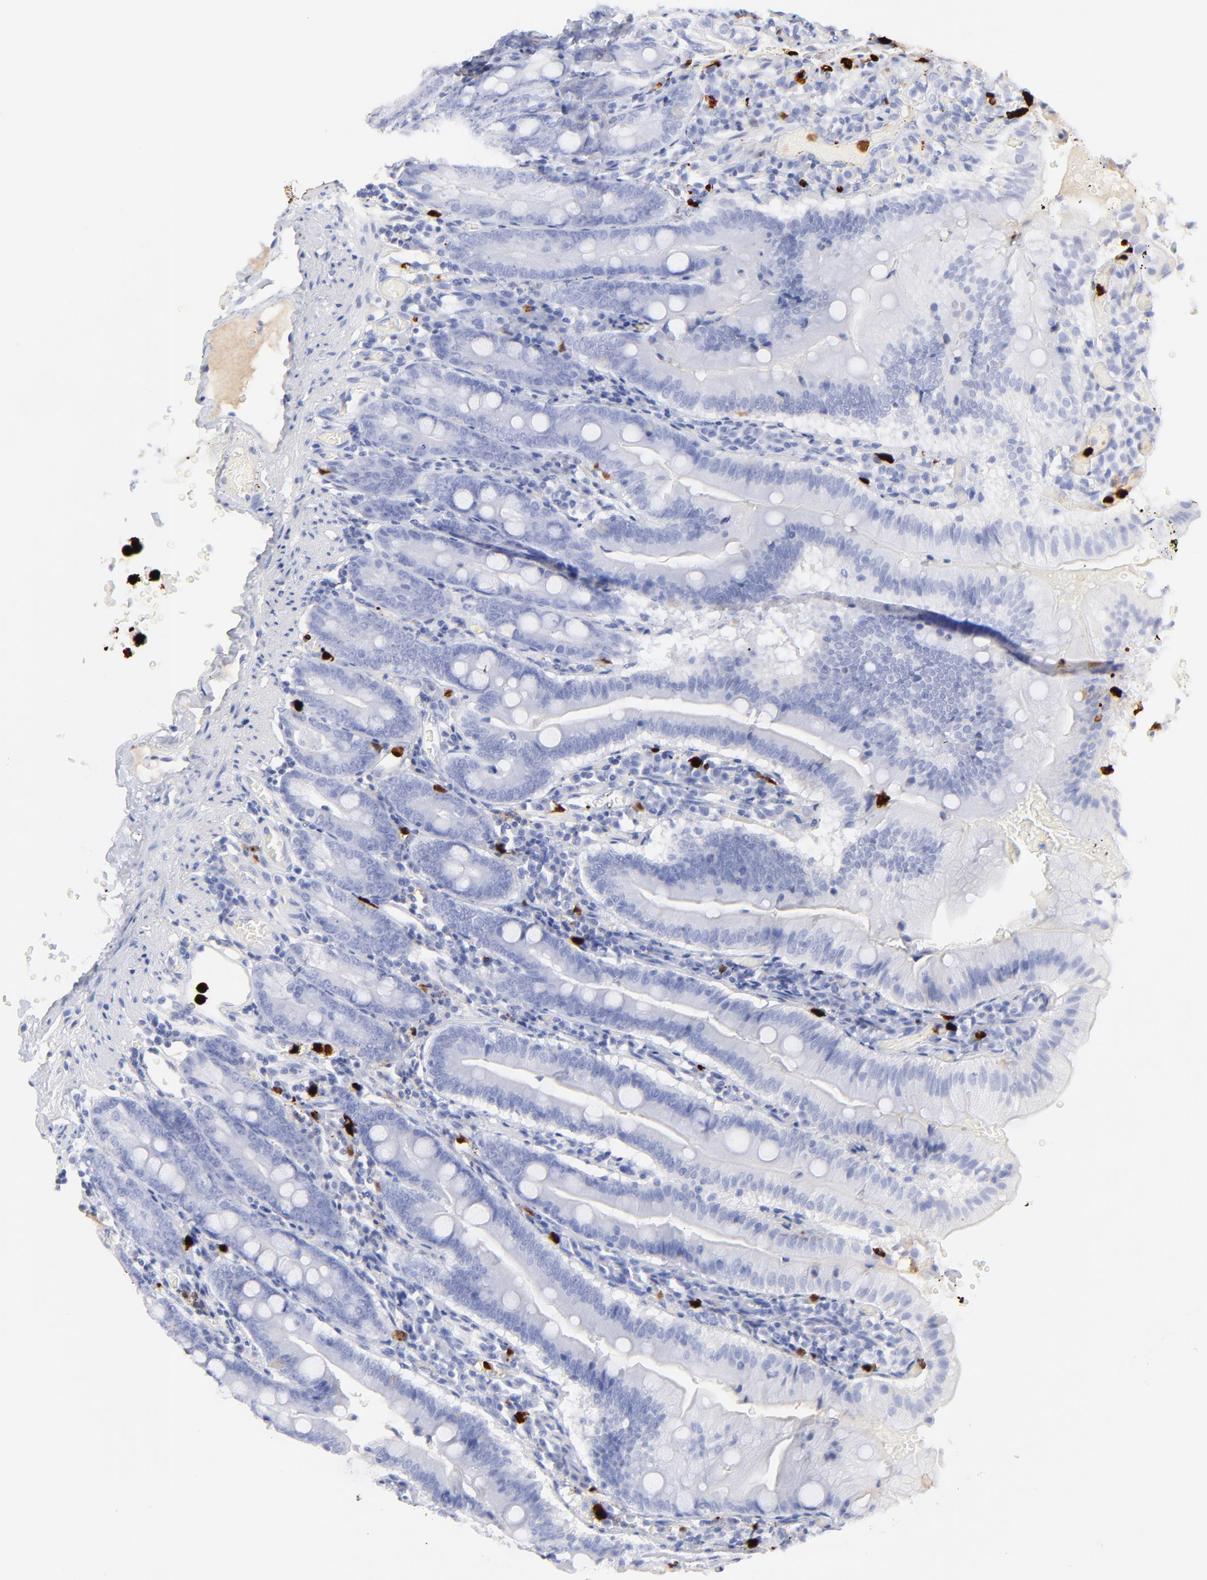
{"staining": {"intensity": "negative", "quantity": "none", "location": "none"}, "tissue": "small intestine", "cell_type": "Glandular cells", "image_type": "normal", "snomed": [{"axis": "morphology", "description": "Normal tissue, NOS"}, {"axis": "topography", "description": "Small intestine"}], "caption": "DAB (3,3'-diaminobenzidine) immunohistochemical staining of unremarkable small intestine demonstrates no significant expression in glandular cells.", "gene": "S100A12", "patient": {"sex": "male", "age": 71}}